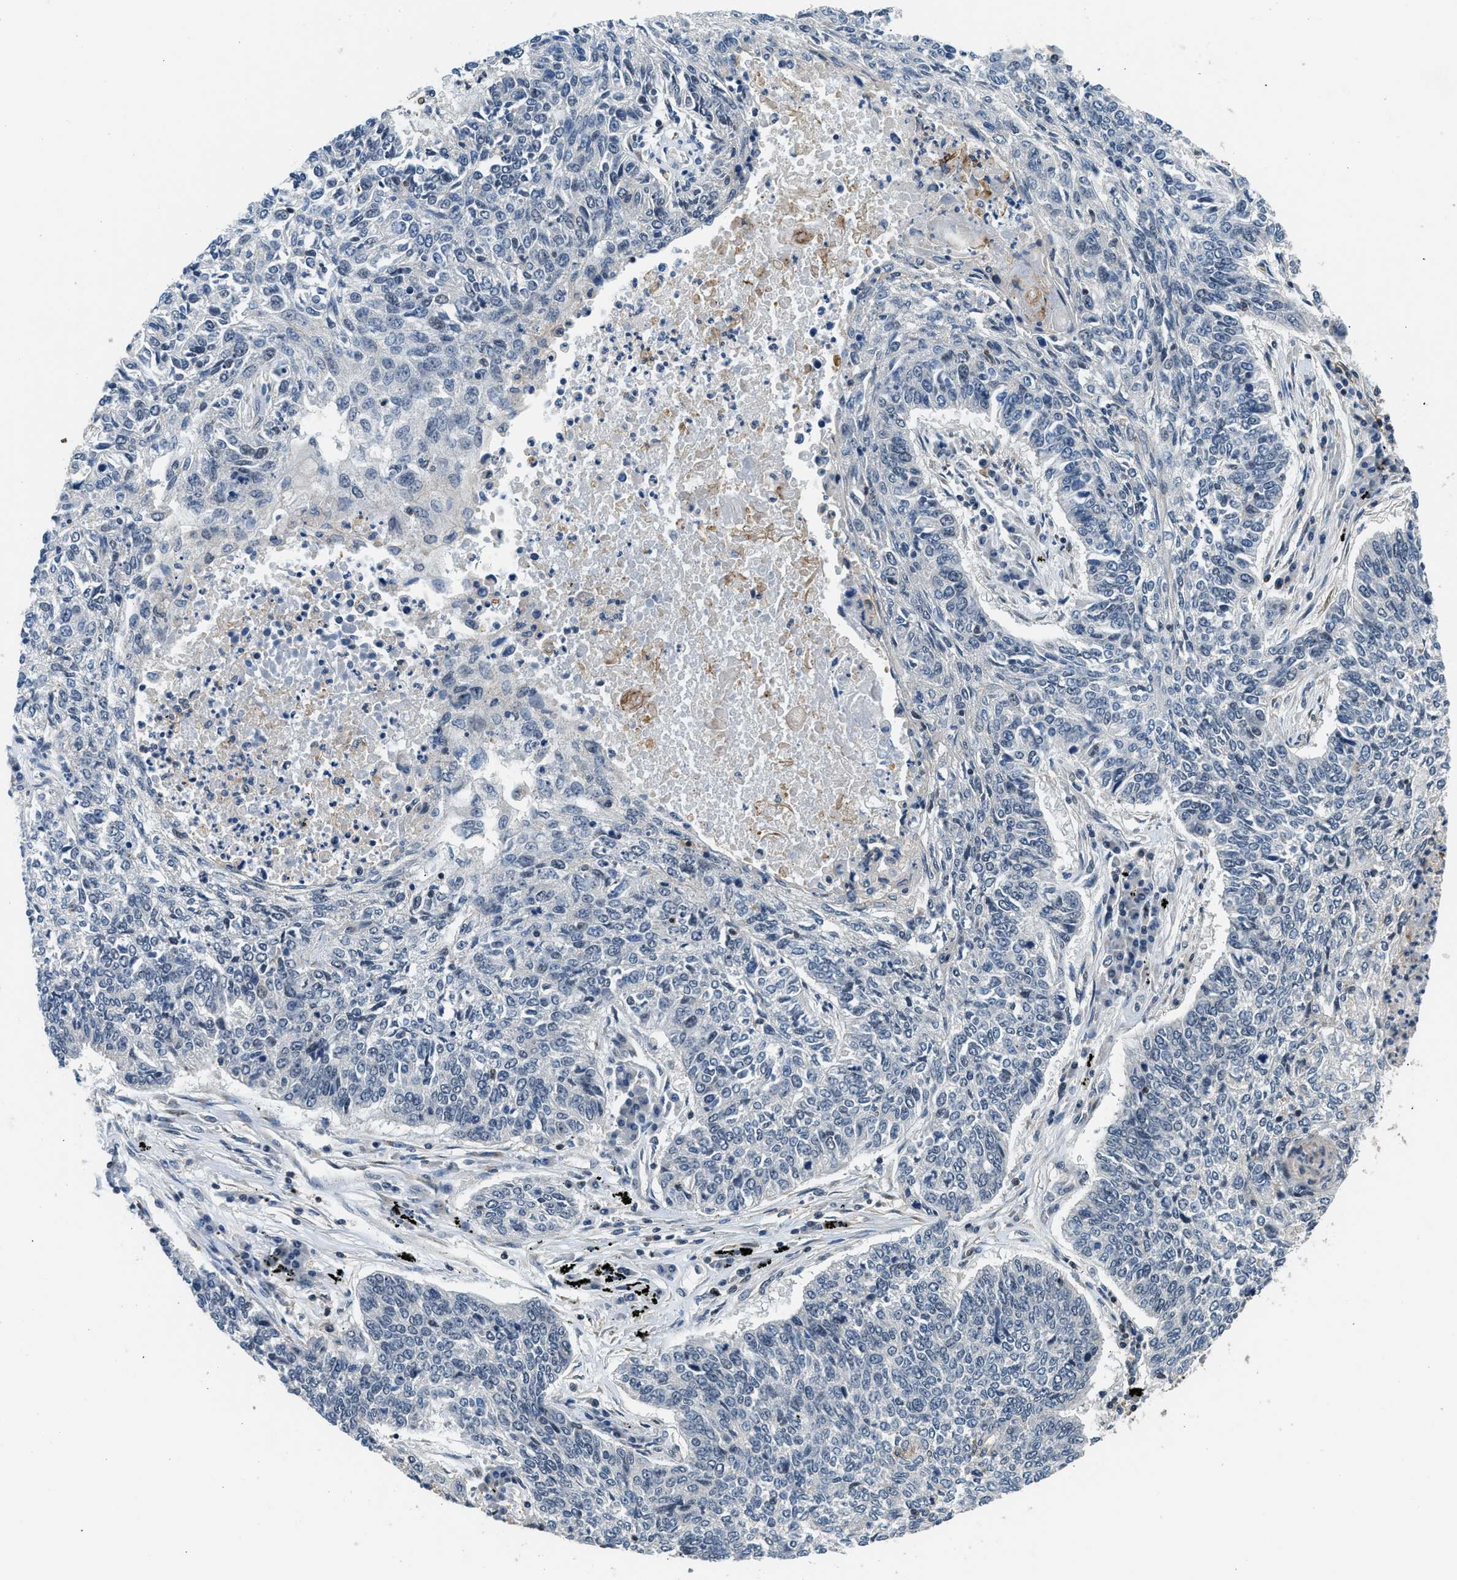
{"staining": {"intensity": "negative", "quantity": "none", "location": "none"}, "tissue": "lung cancer", "cell_type": "Tumor cells", "image_type": "cancer", "snomed": [{"axis": "morphology", "description": "Normal tissue, NOS"}, {"axis": "morphology", "description": "Squamous cell carcinoma, NOS"}, {"axis": "topography", "description": "Cartilage tissue"}, {"axis": "topography", "description": "Bronchus"}, {"axis": "topography", "description": "Lung"}], "caption": "Squamous cell carcinoma (lung) stained for a protein using IHC demonstrates no positivity tumor cells.", "gene": "MTMR1", "patient": {"sex": "female", "age": 49}}